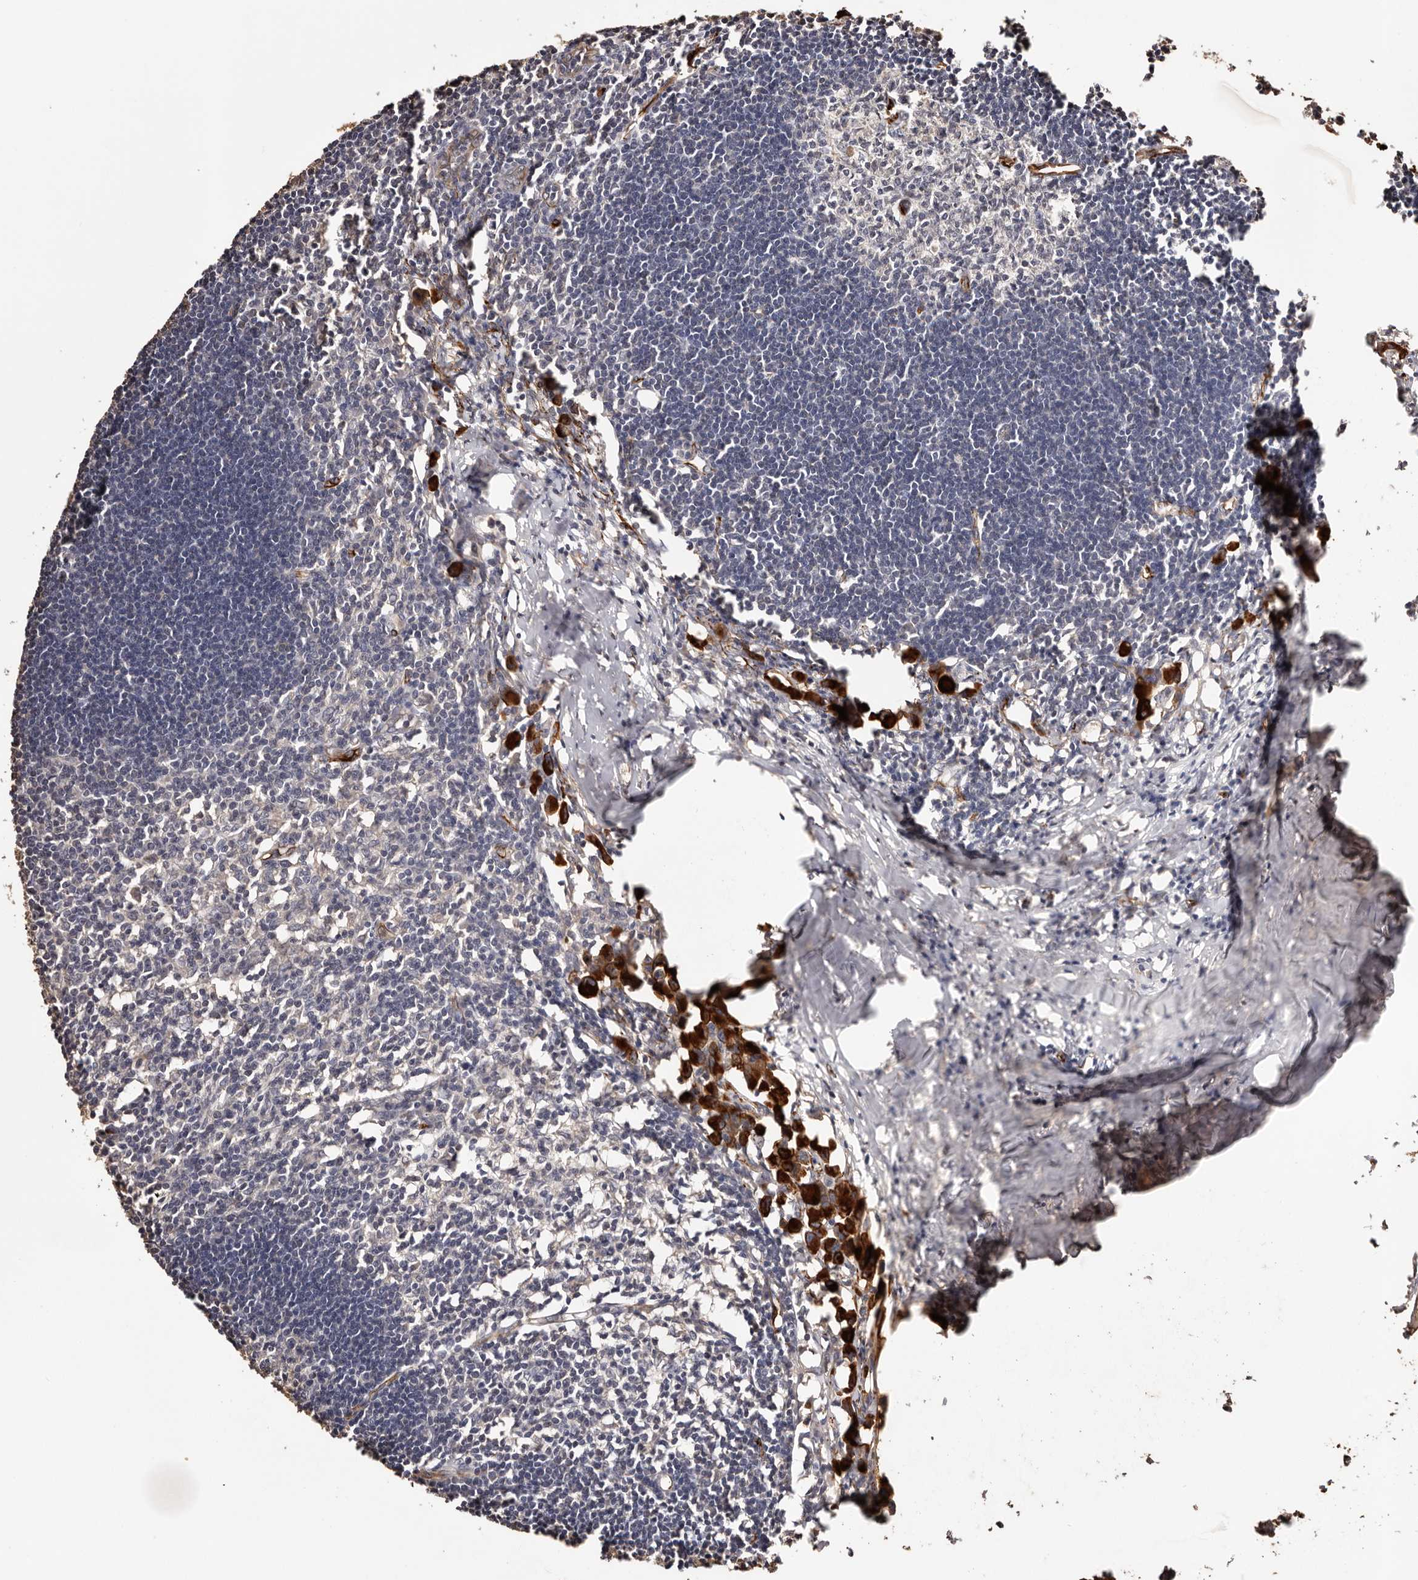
{"staining": {"intensity": "weak", "quantity": "<25%", "location": "cytoplasmic/membranous"}, "tissue": "lymph node", "cell_type": "Germinal center cells", "image_type": "normal", "snomed": [{"axis": "morphology", "description": "Normal tissue, NOS"}, {"axis": "morphology", "description": "Malignant melanoma, Metastatic site"}, {"axis": "topography", "description": "Lymph node"}], "caption": "The histopathology image displays no significant positivity in germinal center cells of lymph node. Brightfield microscopy of immunohistochemistry stained with DAB (3,3'-diaminobenzidine) (brown) and hematoxylin (blue), captured at high magnification.", "gene": "ZNF557", "patient": {"sex": "male", "age": 41}}